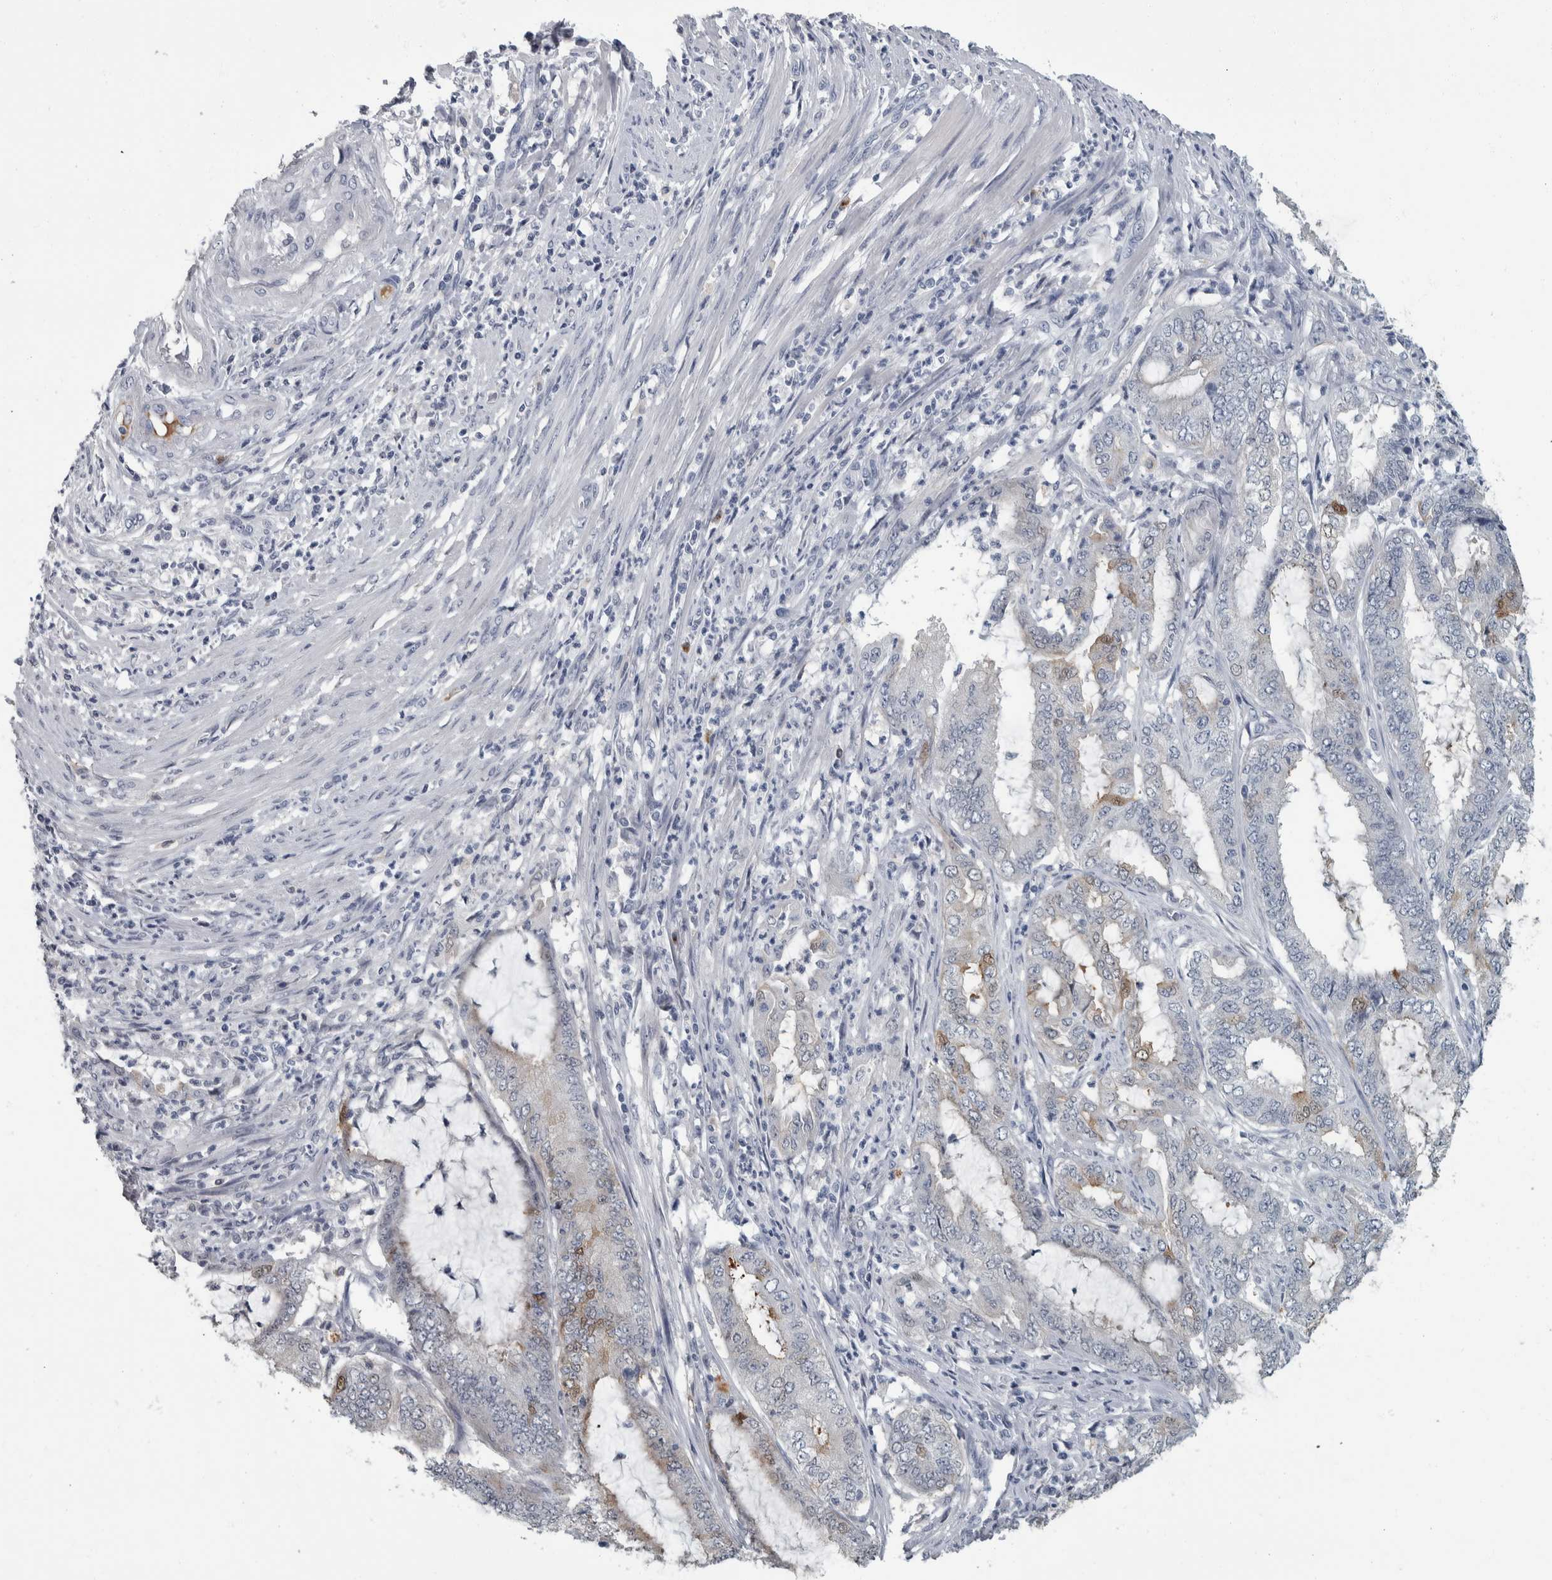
{"staining": {"intensity": "weak", "quantity": "<25%", "location": "cytoplasmic/membranous,nuclear"}, "tissue": "endometrial cancer", "cell_type": "Tumor cells", "image_type": "cancer", "snomed": [{"axis": "morphology", "description": "Adenocarcinoma, NOS"}, {"axis": "topography", "description": "Endometrium"}], "caption": "The photomicrograph exhibits no staining of tumor cells in endometrial adenocarcinoma.", "gene": "CAVIN4", "patient": {"sex": "female", "age": 51}}